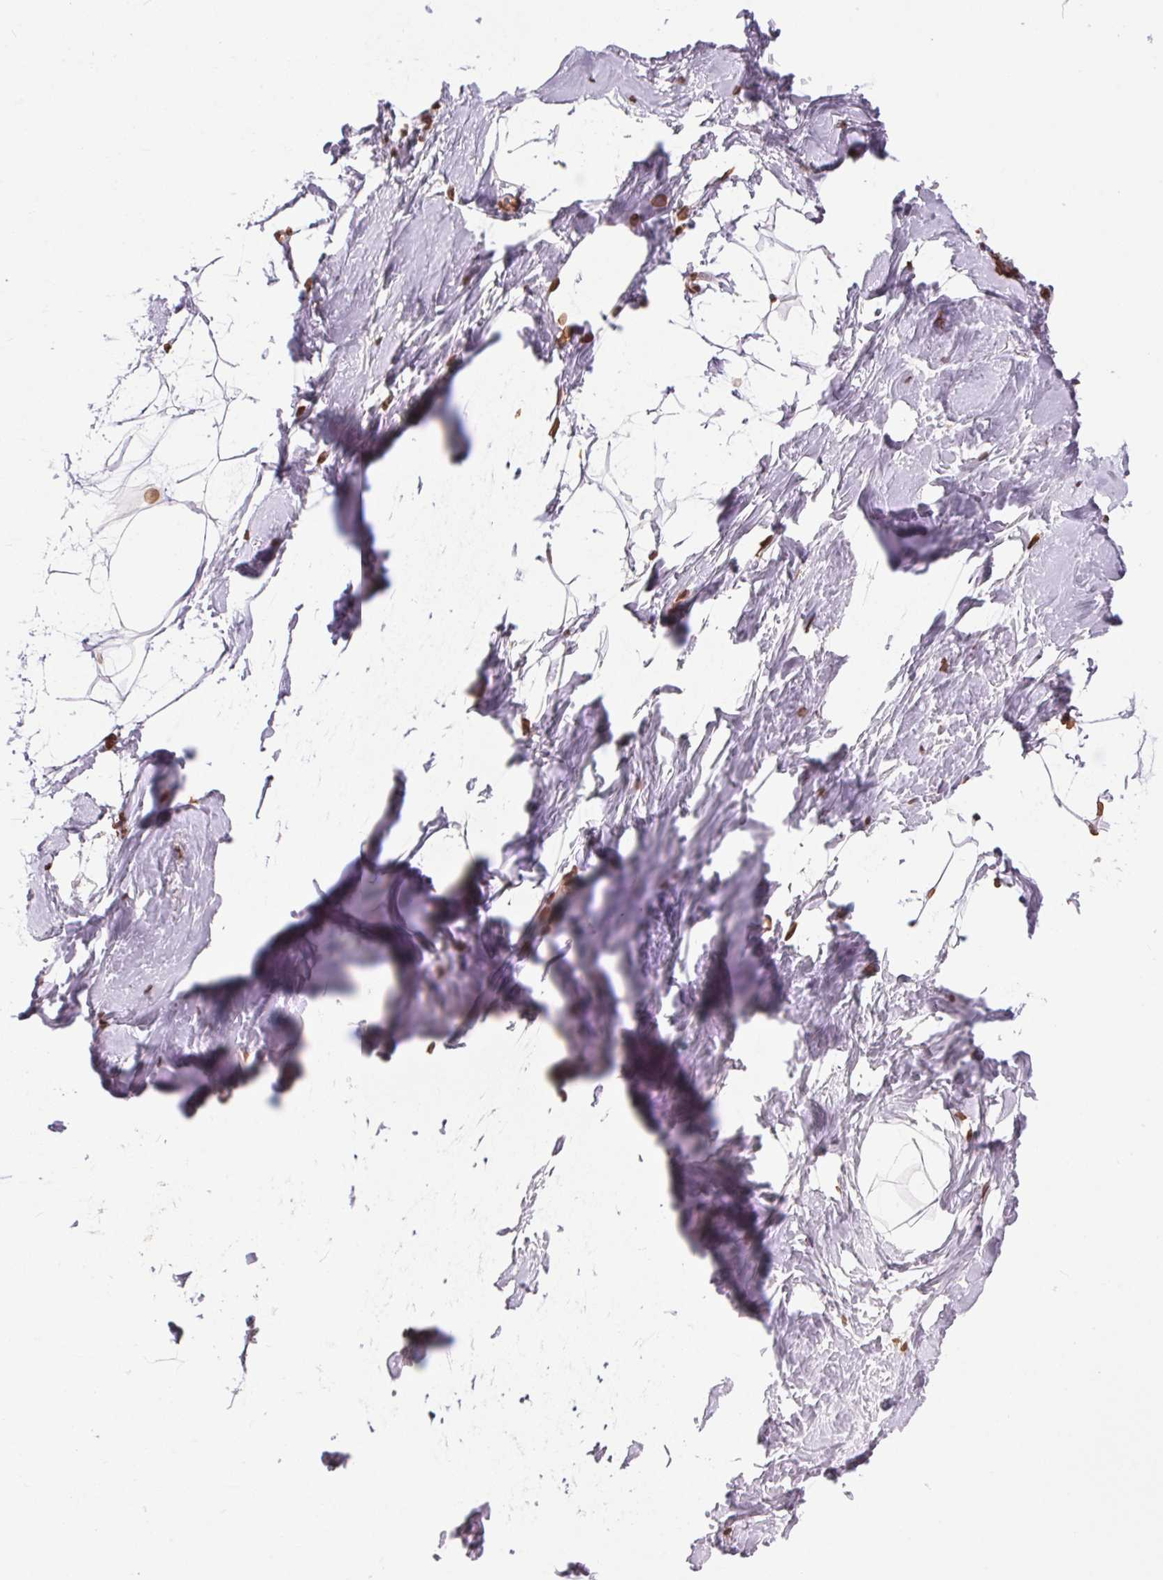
{"staining": {"intensity": "negative", "quantity": "none", "location": "none"}, "tissue": "breast", "cell_type": "Adipocytes", "image_type": "normal", "snomed": [{"axis": "morphology", "description": "Normal tissue, NOS"}, {"axis": "topography", "description": "Breast"}], "caption": "Adipocytes show no significant expression in unremarkable breast.", "gene": "TMEM175", "patient": {"sex": "female", "age": 32}}